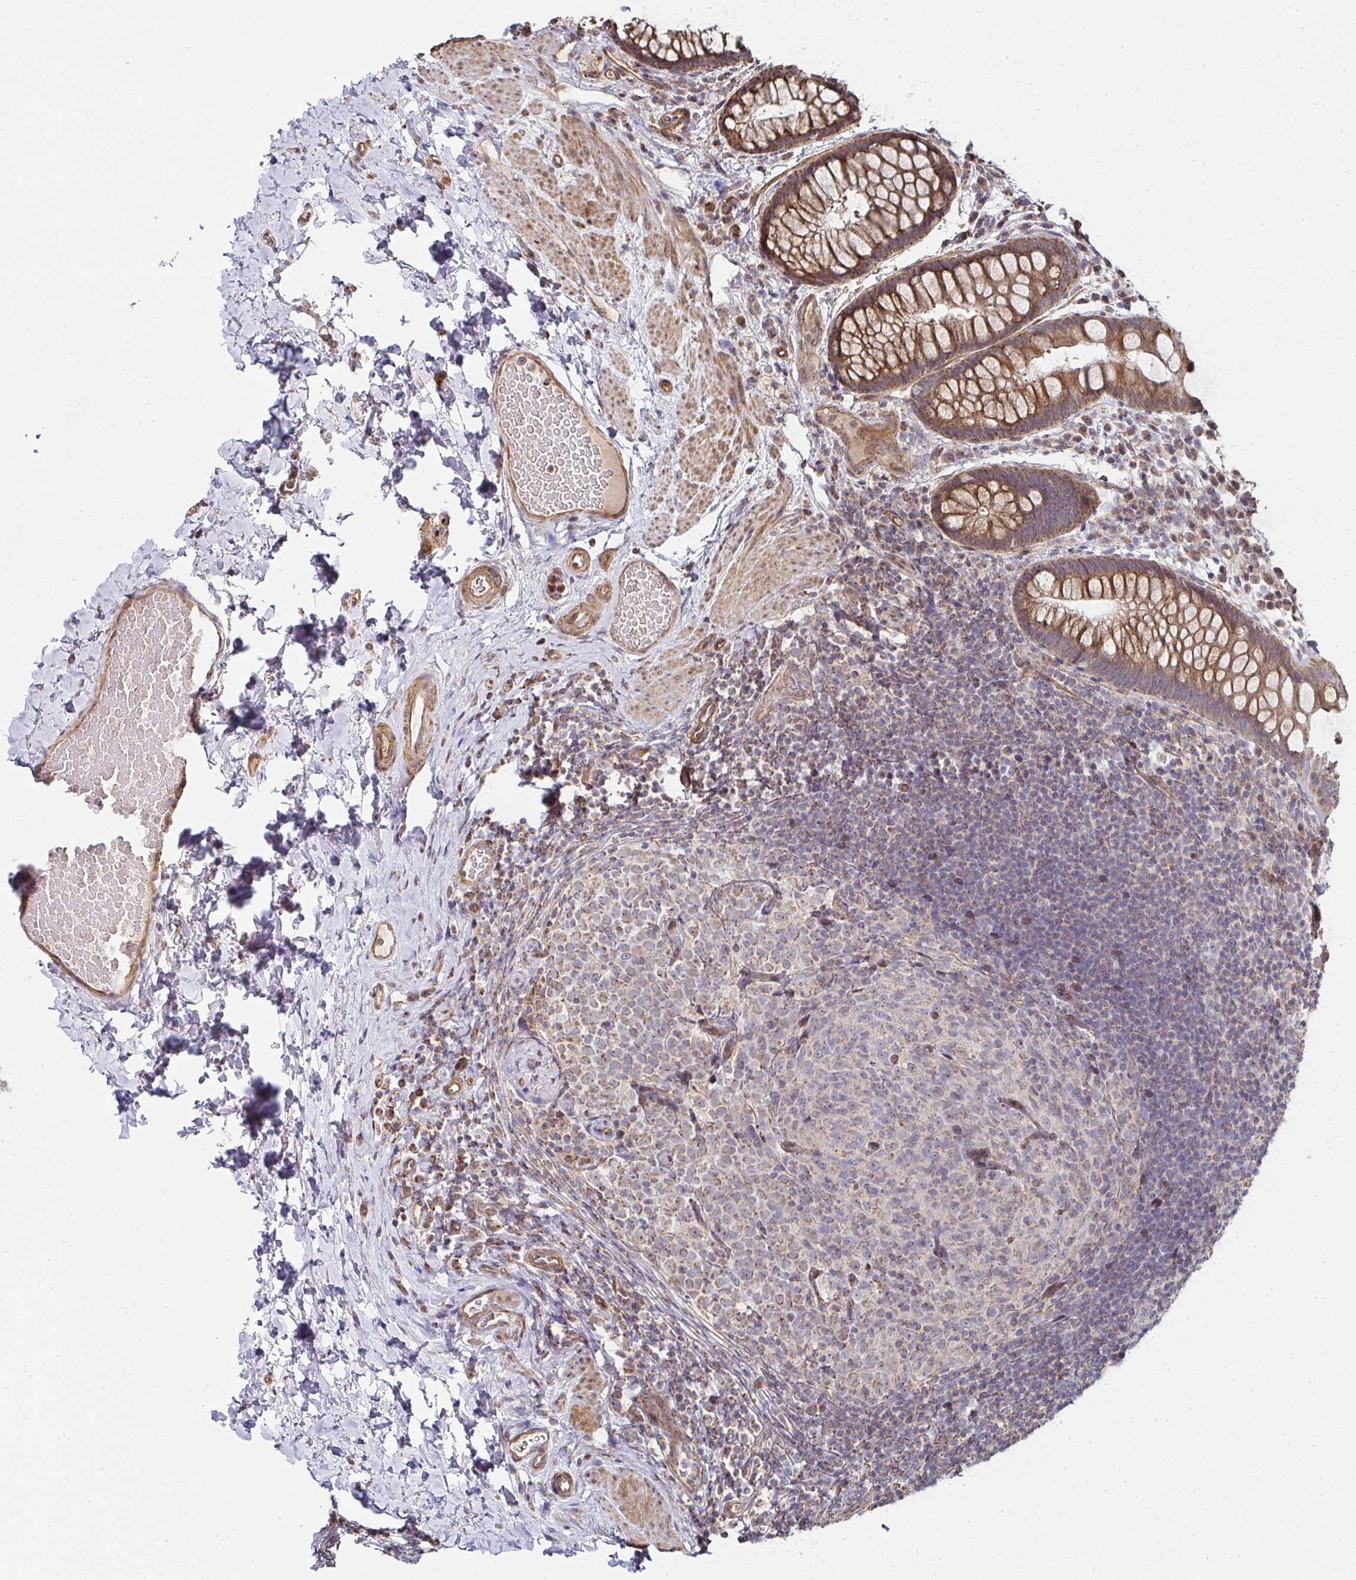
{"staining": {"intensity": "moderate", "quantity": ">75%", "location": "cytoplasmic/membranous"}, "tissue": "rectum", "cell_type": "Glandular cells", "image_type": "normal", "snomed": [{"axis": "morphology", "description": "Normal tissue, NOS"}, {"axis": "topography", "description": "Rectum"}], "caption": "A high-resolution micrograph shows immunohistochemistry (IHC) staining of normal rectum, which shows moderate cytoplasmic/membranous positivity in about >75% of glandular cells.", "gene": "AGTPBP1", "patient": {"sex": "female", "age": 69}}